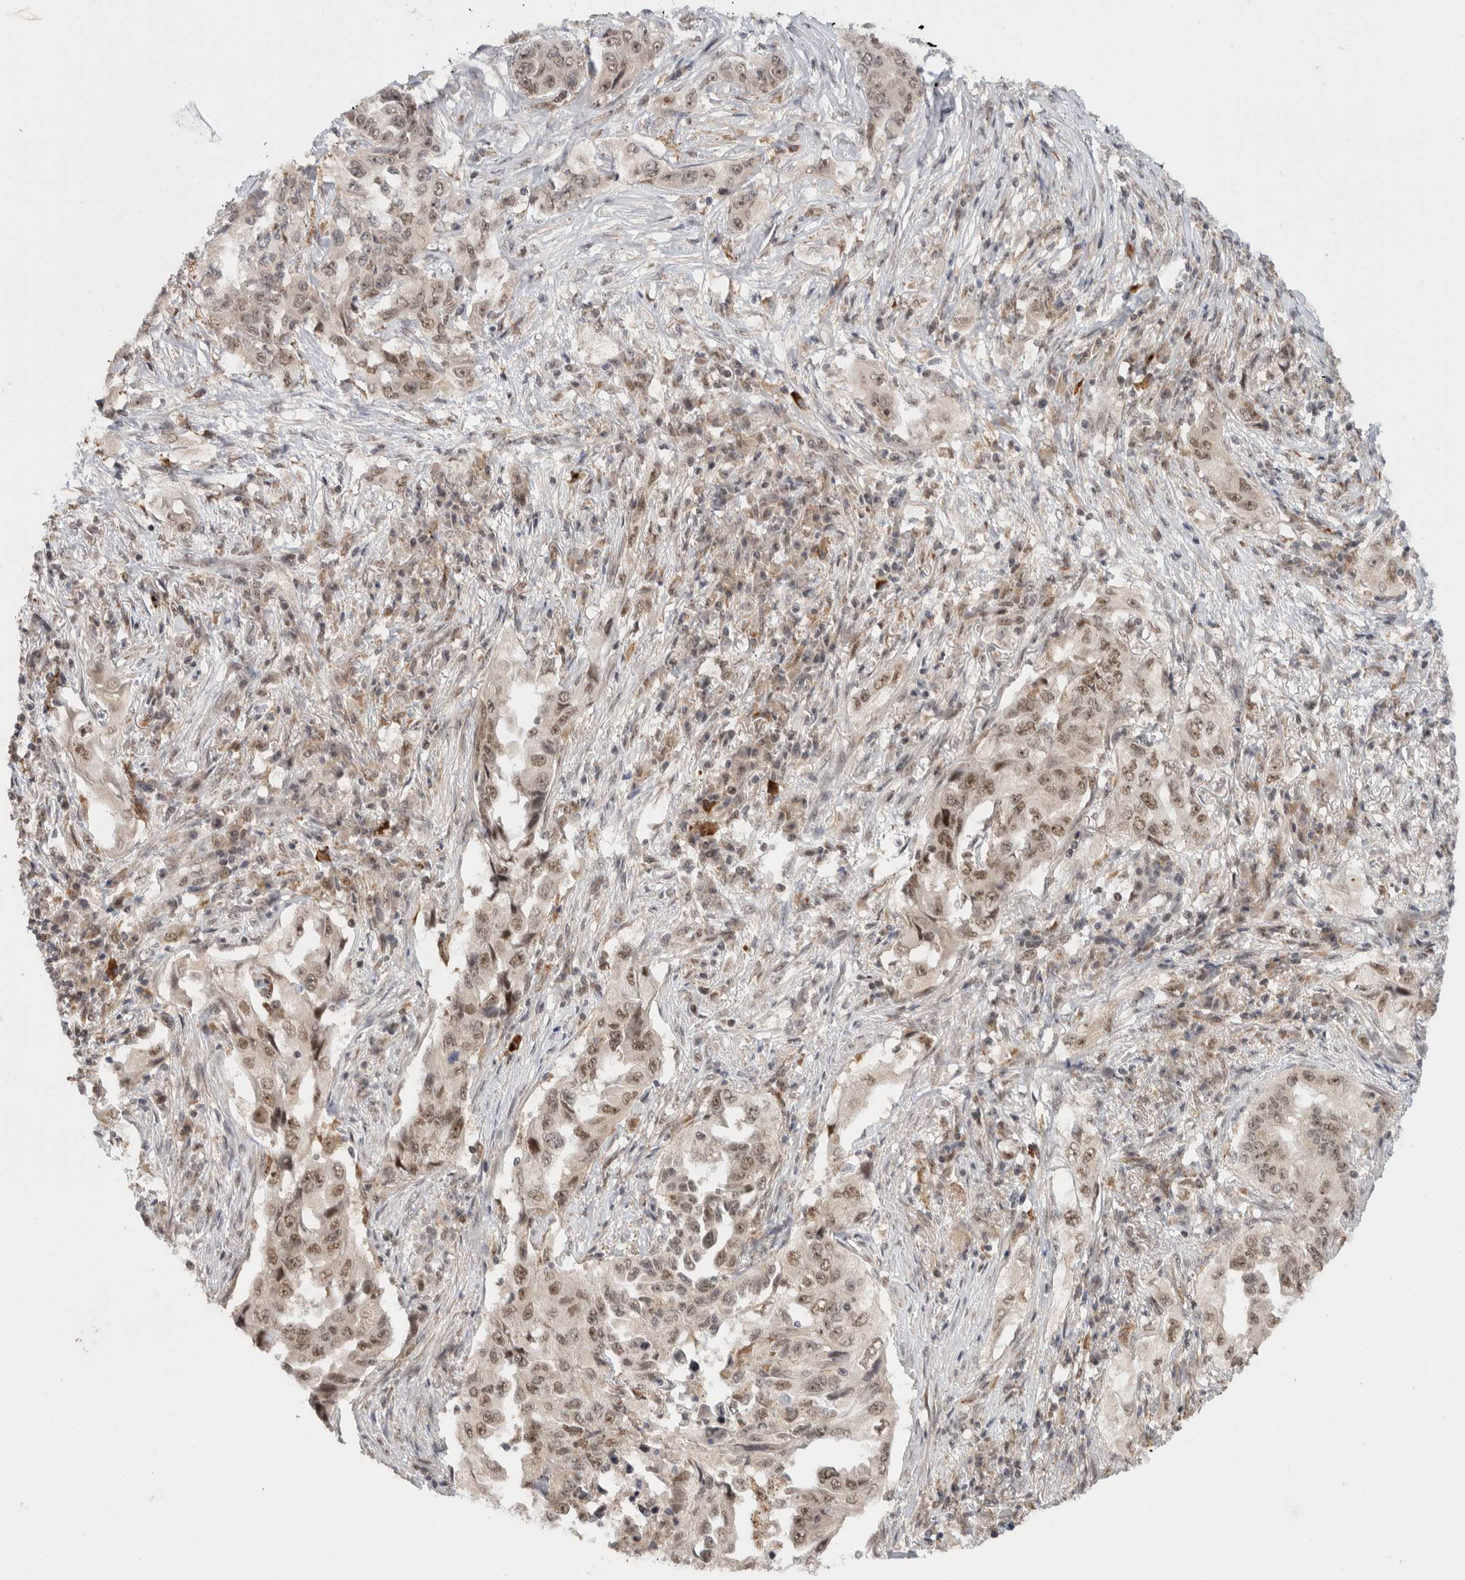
{"staining": {"intensity": "weak", "quantity": ">75%", "location": "nuclear"}, "tissue": "lung cancer", "cell_type": "Tumor cells", "image_type": "cancer", "snomed": [{"axis": "morphology", "description": "Adenocarcinoma, NOS"}, {"axis": "topography", "description": "Lung"}], "caption": "Immunohistochemical staining of lung cancer (adenocarcinoma) exhibits low levels of weak nuclear positivity in about >75% of tumor cells. The staining was performed using DAB, with brown indicating positive protein expression. Nuclei are stained blue with hematoxylin.", "gene": "MPHOSPH6", "patient": {"sex": "female", "age": 51}}